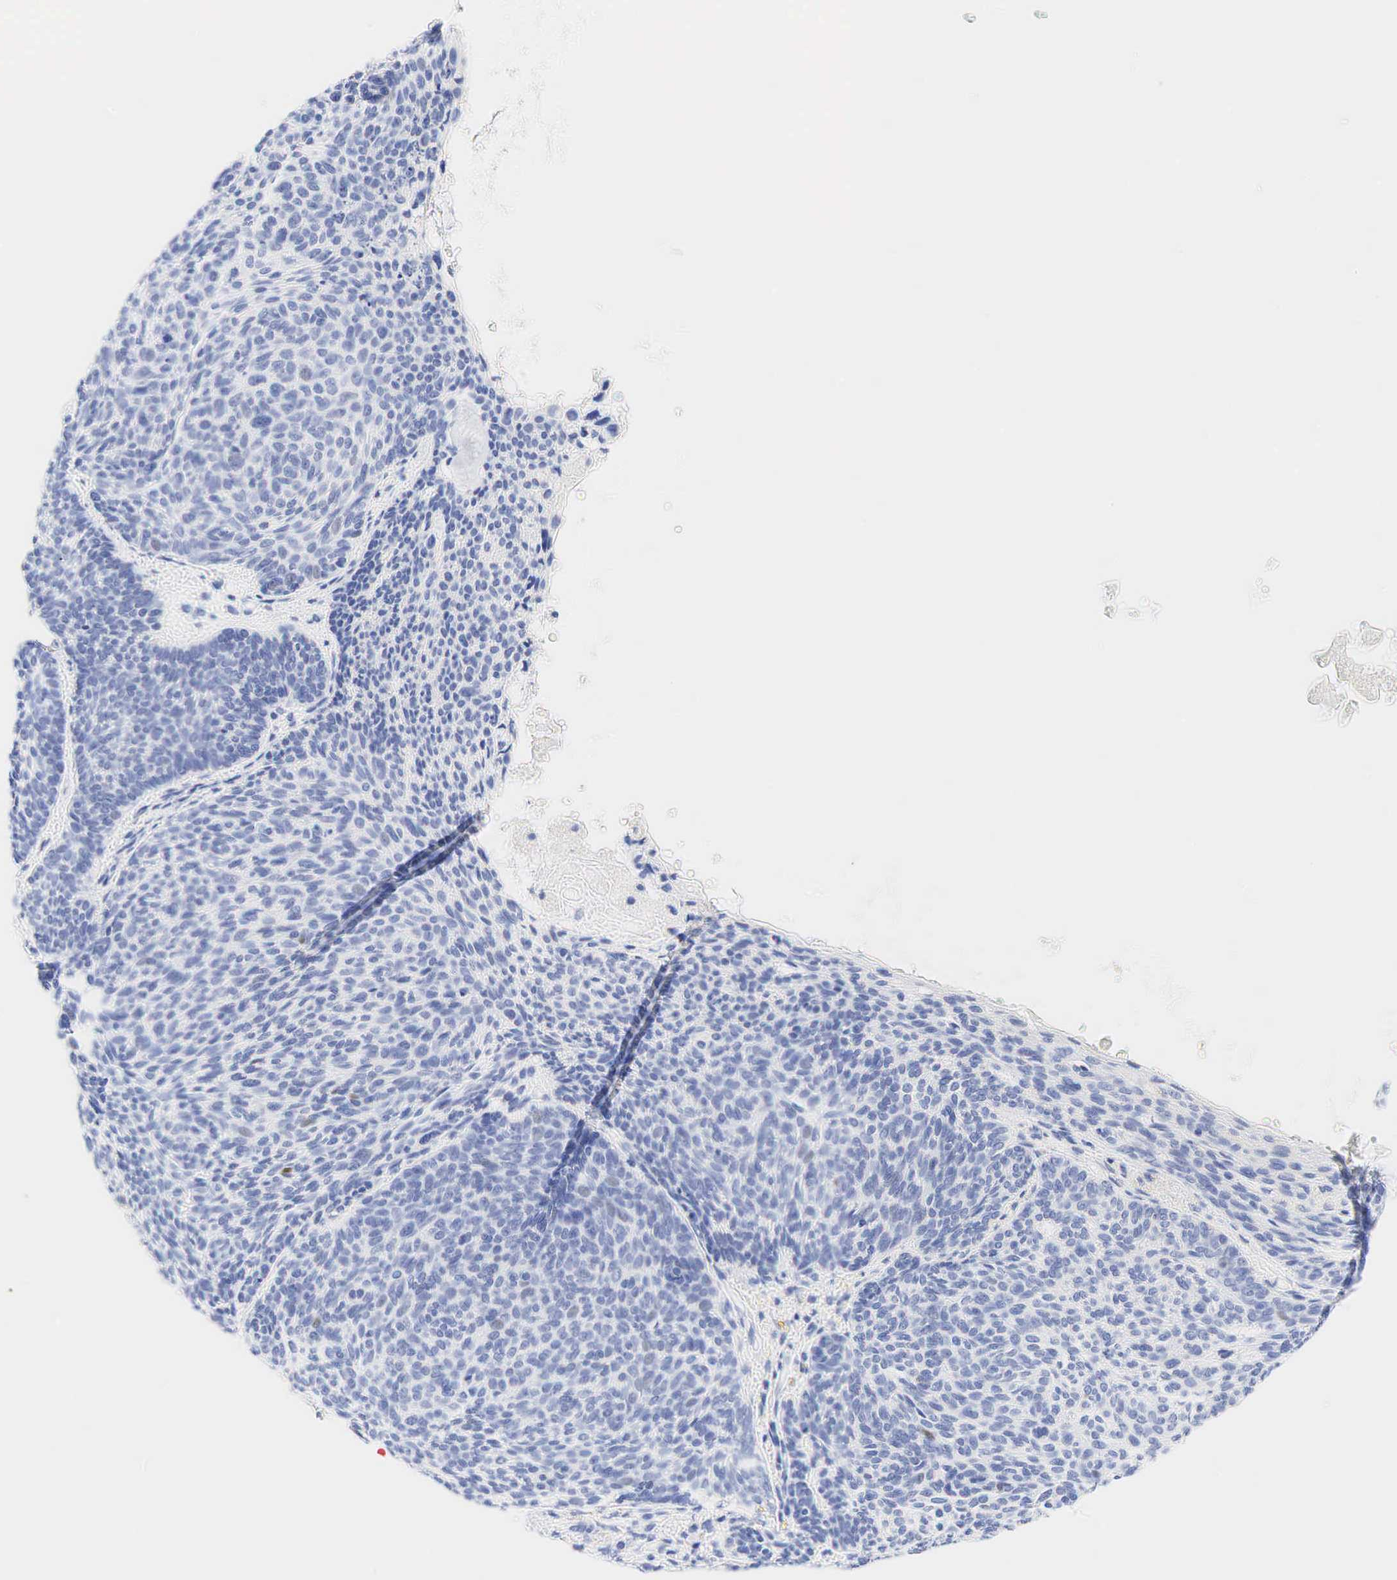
{"staining": {"intensity": "moderate", "quantity": "<25%", "location": "nuclear"}, "tissue": "skin cancer", "cell_type": "Tumor cells", "image_type": "cancer", "snomed": [{"axis": "morphology", "description": "Basal cell carcinoma"}, {"axis": "topography", "description": "Skin"}], "caption": "Protein staining by immunohistochemistry exhibits moderate nuclear expression in approximately <25% of tumor cells in skin cancer (basal cell carcinoma).", "gene": "AR", "patient": {"sex": "male", "age": 84}}